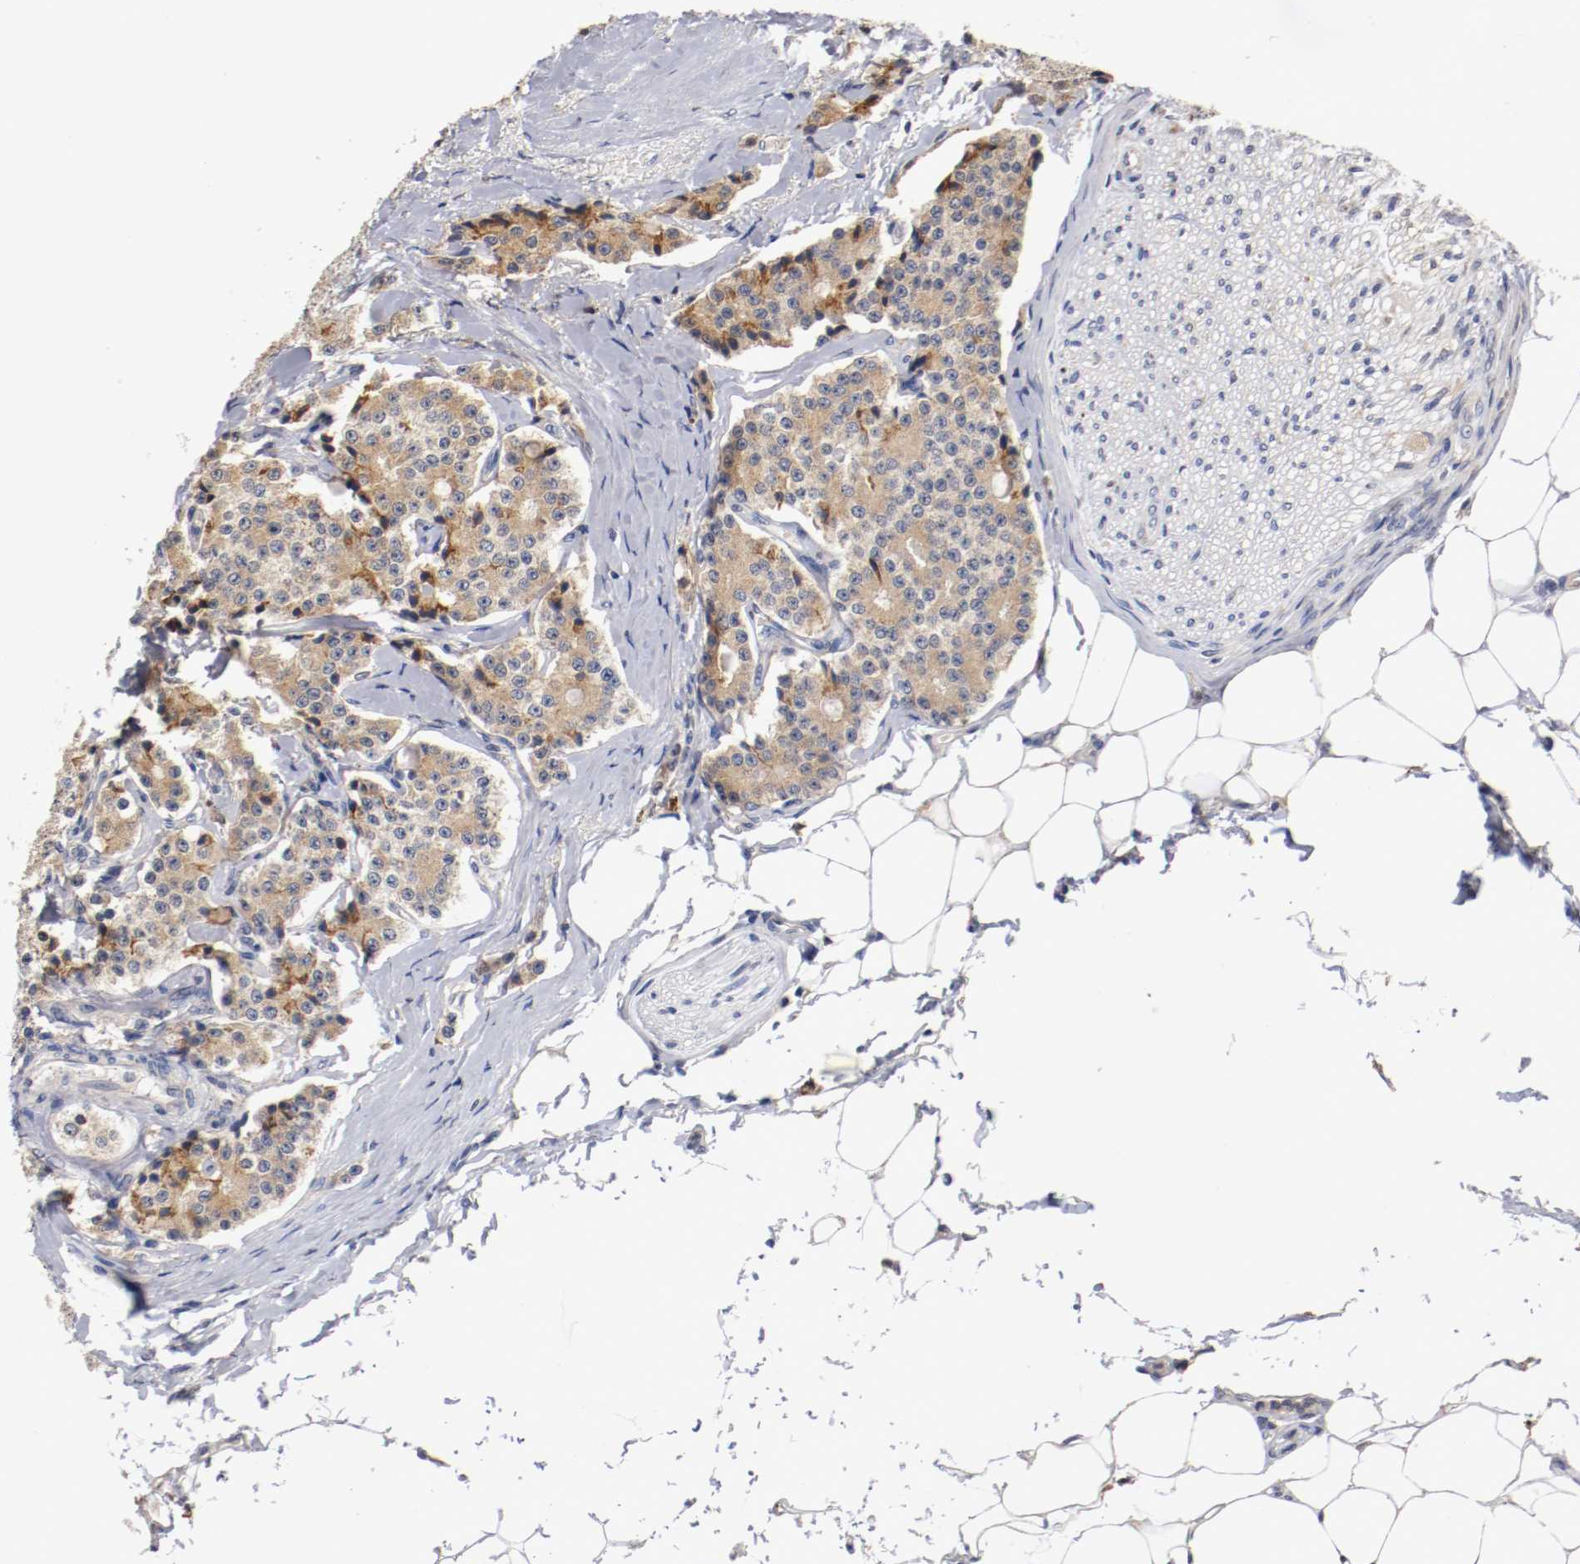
{"staining": {"intensity": "moderate", "quantity": ">75%", "location": "cytoplasmic/membranous"}, "tissue": "carcinoid", "cell_type": "Tumor cells", "image_type": "cancer", "snomed": [{"axis": "morphology", "description": "Carcinoid, malignant, NOS"}, {"axis": "topography", "description": "Colon"}], "caption": "Immunohistochemistry (IHC) staining of carcinoid, which demonstrates medium levels of moderate cytoplasmic/membranous positivity in about >75% of tumor cells indicating moderate cytoplasmic/membranous protein positivity. The staining was performed using DAB (3,3'-diaminobenzidine) (brown) for protein detection and nuclei were counterstained in hematoxylin (blue).", "gene": "TNFSF13", "patient": {"sex": "female", "age": 61}}